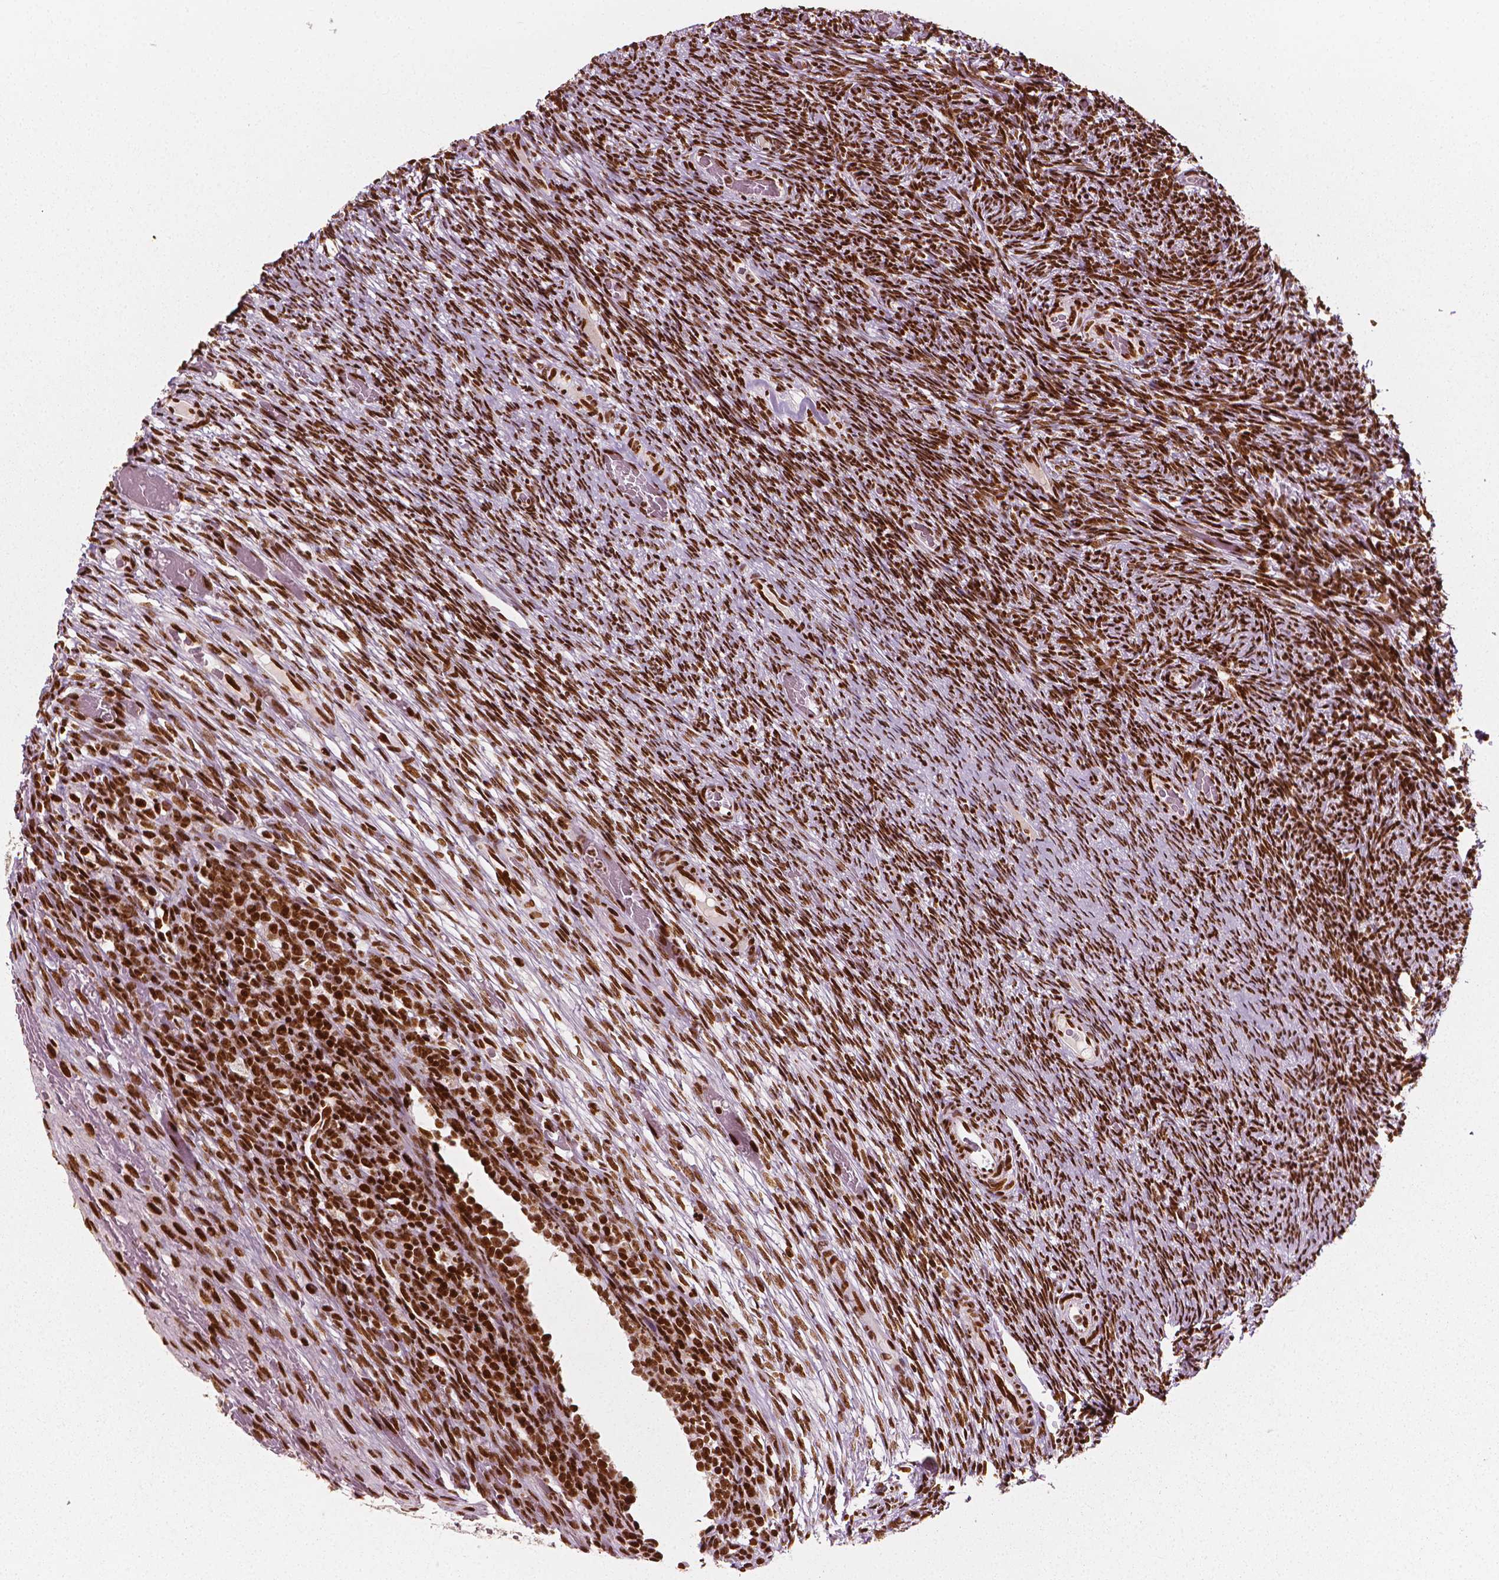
{"staining": {"intensity": "strong", "quantity": ">75%", "location": "nuclear"}, "tissue": "ovary", "cell_type": "Follicle cells", "image_type": "normal", "snomed": [{"axis": "morphology", "description": "Normal tissue, NOS"}, {"axis": "topography", "description": "Ovary"}], "caption": "IHC staining of benign ovary, which displays high levels of strong nuclear expression in approximately >75% of follicle cells indicating strong nuclear protein positivity. The staining was performed using DAB (3,3'-diaminobenzidine) (brown) for protein detection and nuclei were counterstained in hematoxylin (blue).", "gene": "CTCF", "patient": {"sex": "female", "age": 34}}